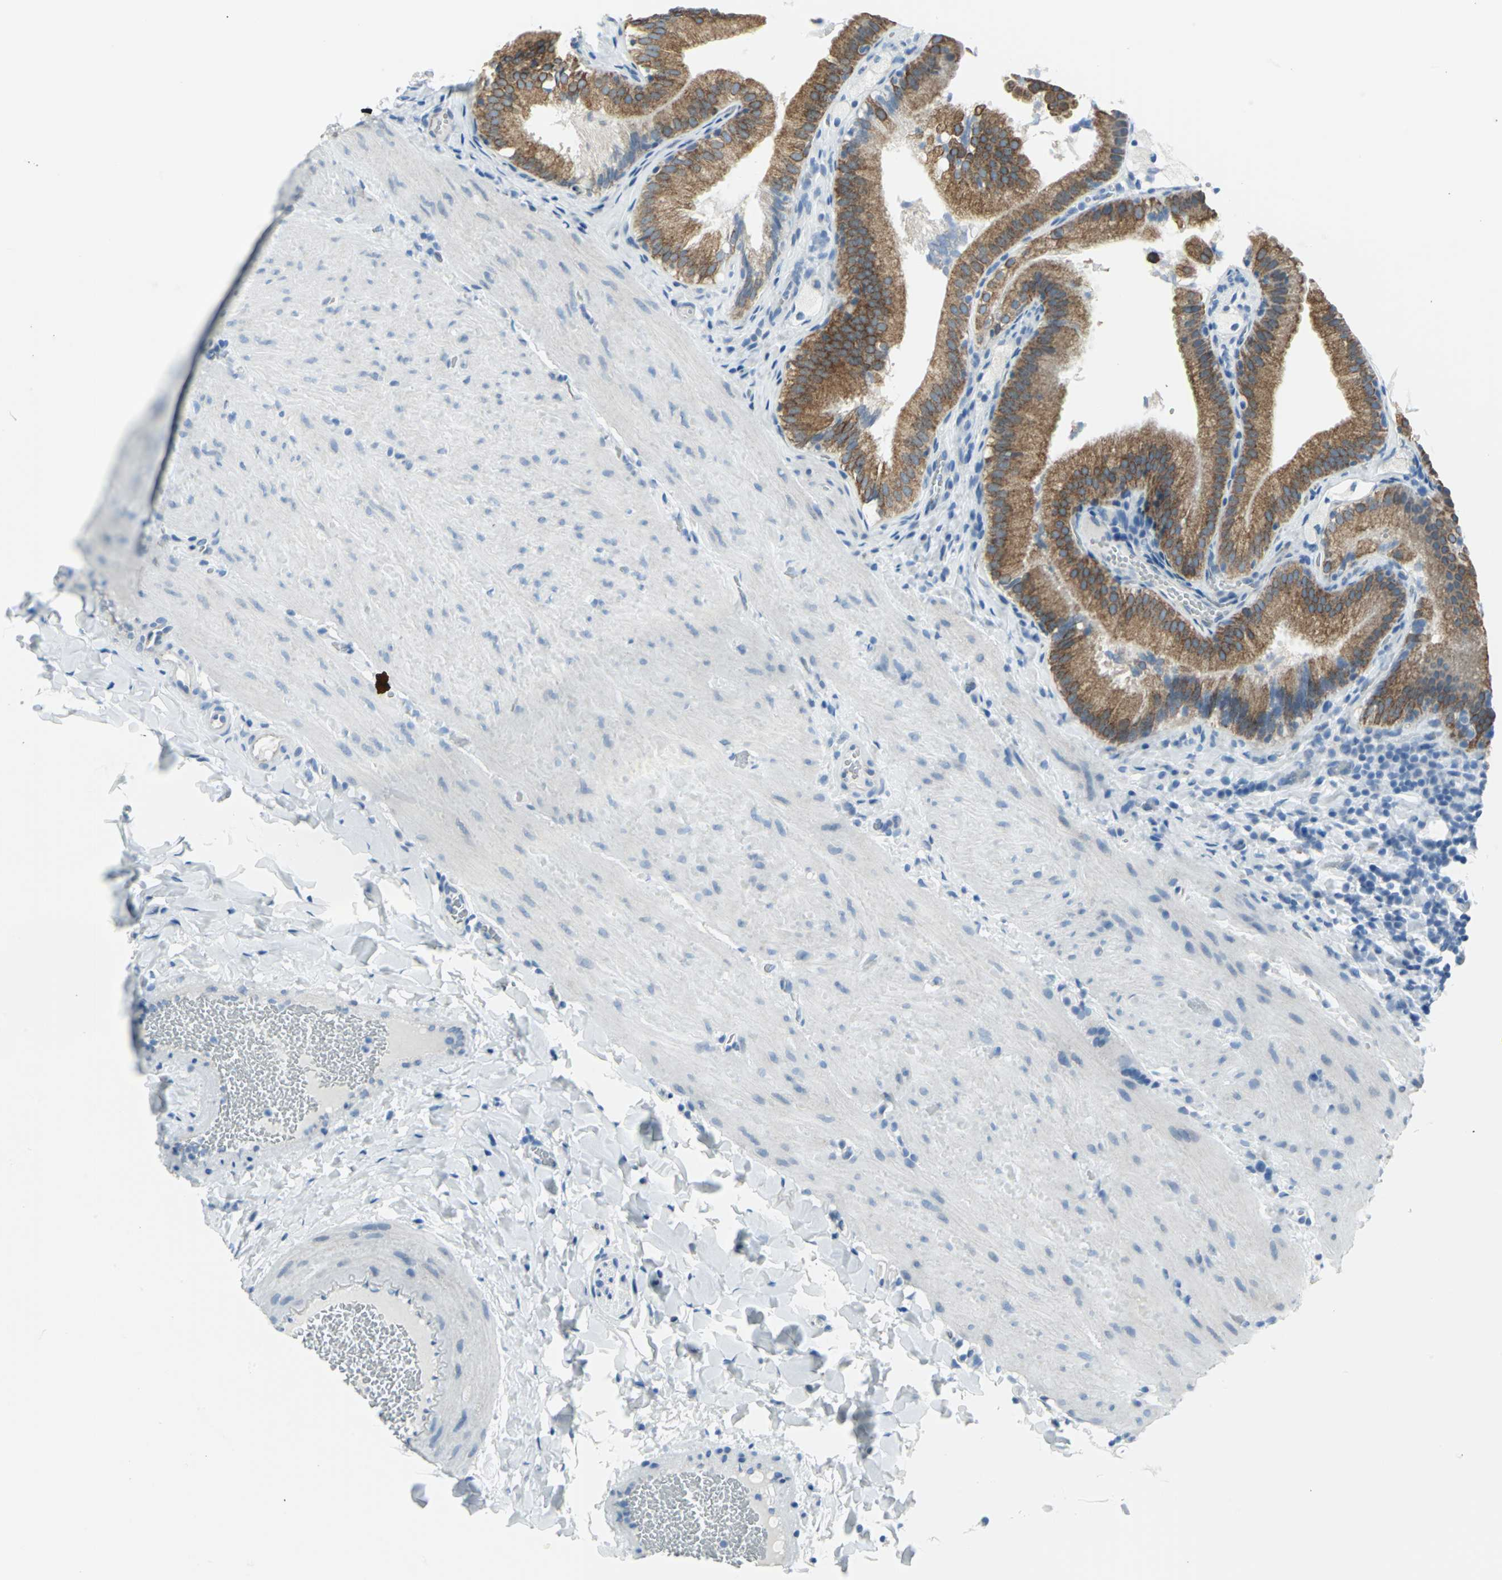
{"staining": {"intensity": "strong", "quantity": ">75%", "location": "cytoplasmic/membranous"}, "tissue": "gallbladder", "cell_type": "Glandular cells", "image_type": "normal", "snomed": [{"axis": "morphology", "description": "Normal tissue, NOS"}, {"axis": "topography", "description": "Gallbladder"}], "caption": "Glandular cells demonstrate strong cytoplasmic/membranous positivity in approximately >75% of cells in benign gallbladder.", "gene": "CYB5A", "patient": {"sex": "female", "age": 24}}